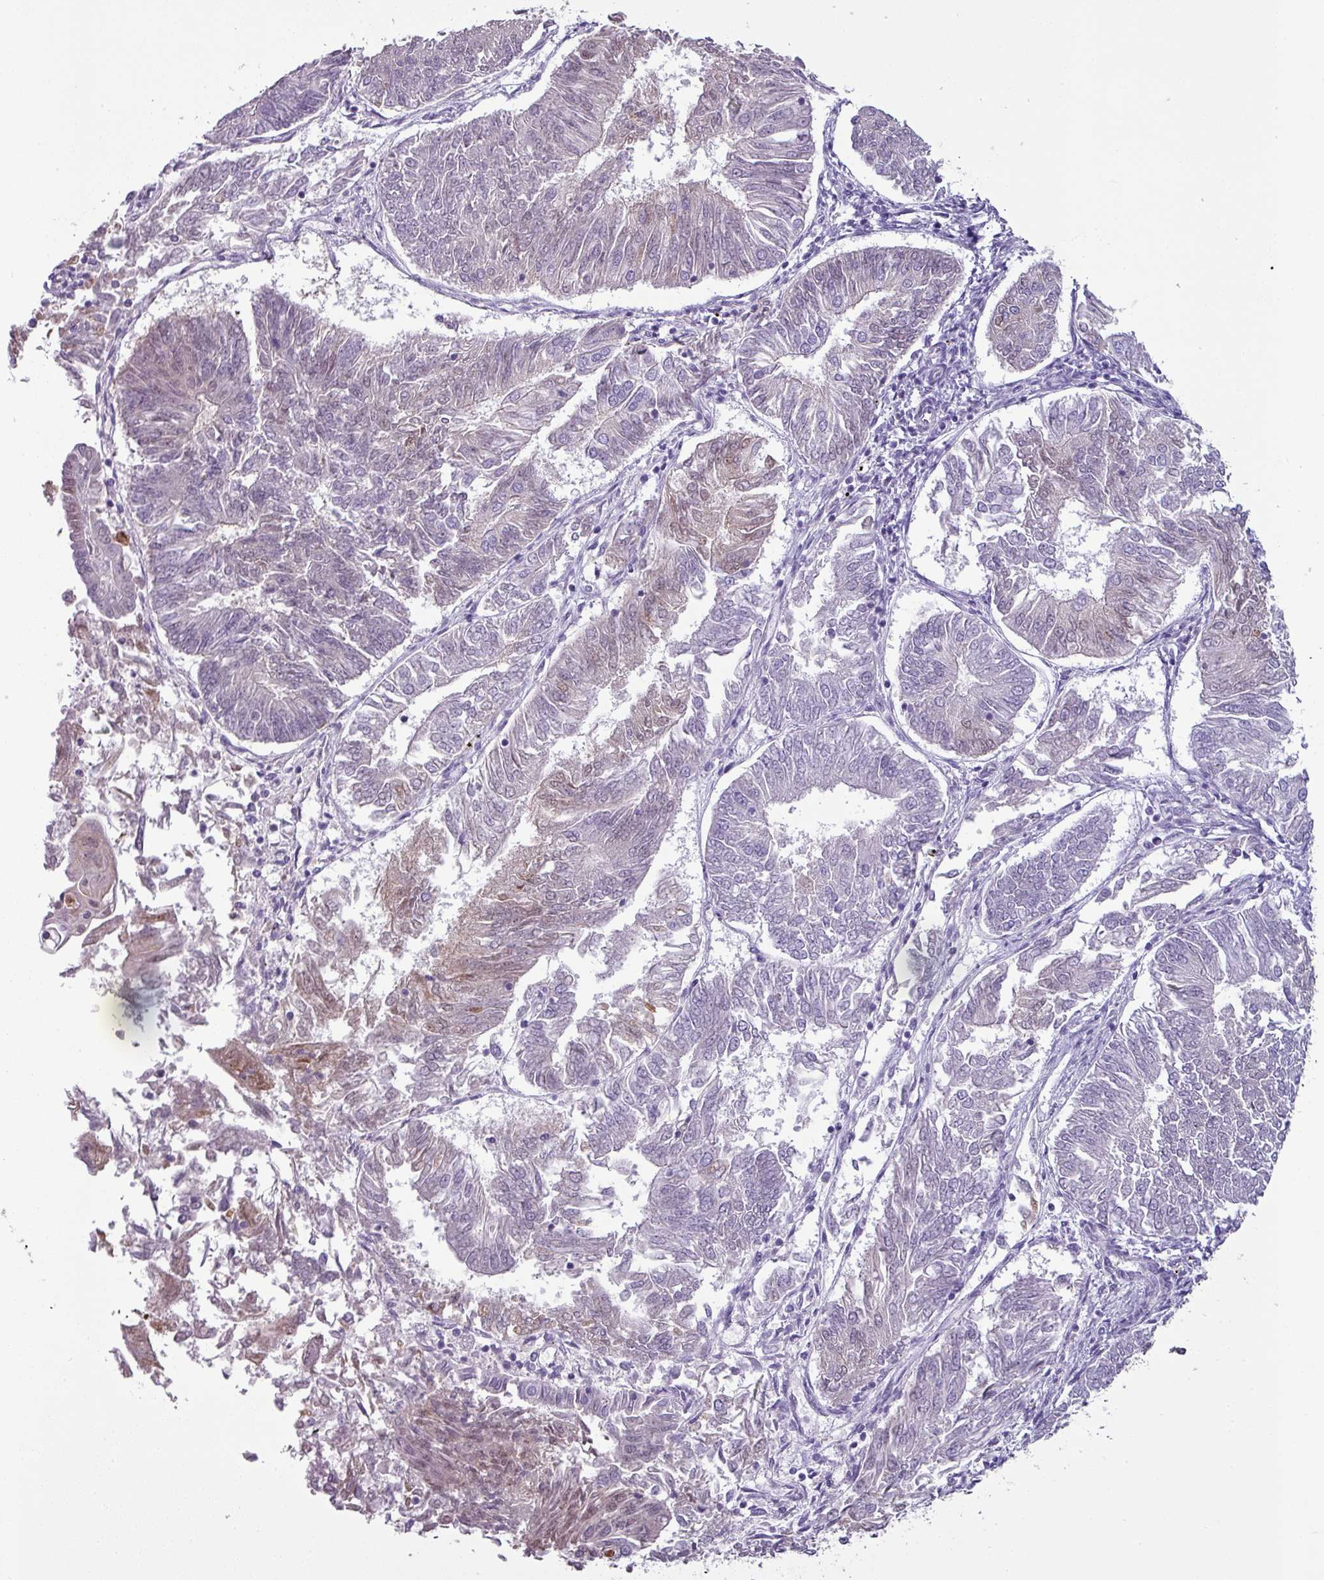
{"staining": {"intensity": "weak", "quantity": "<25%", "location": "cytoplasmic/membranous,nuclear"}, "tissue": "endometrial cancer", "cell_type": "Tumor cells", "image_type": "cancer", "snomed": [{"axis": "morphology", "description": "Adenocarcinoma, NOS"}, {"axis": "topography", "description": "Endometrium"}], "caption": "High magnification brightfield microscopy of endometrial adenocarcinoma stained with DAB (3,3'-diaminobenzidine) (brown) and counterstained with hematoxylin (blue): tumor cells show no significant expression.", "gene": "TTLL12", "patient": {"sex": "female", "age": 58}}